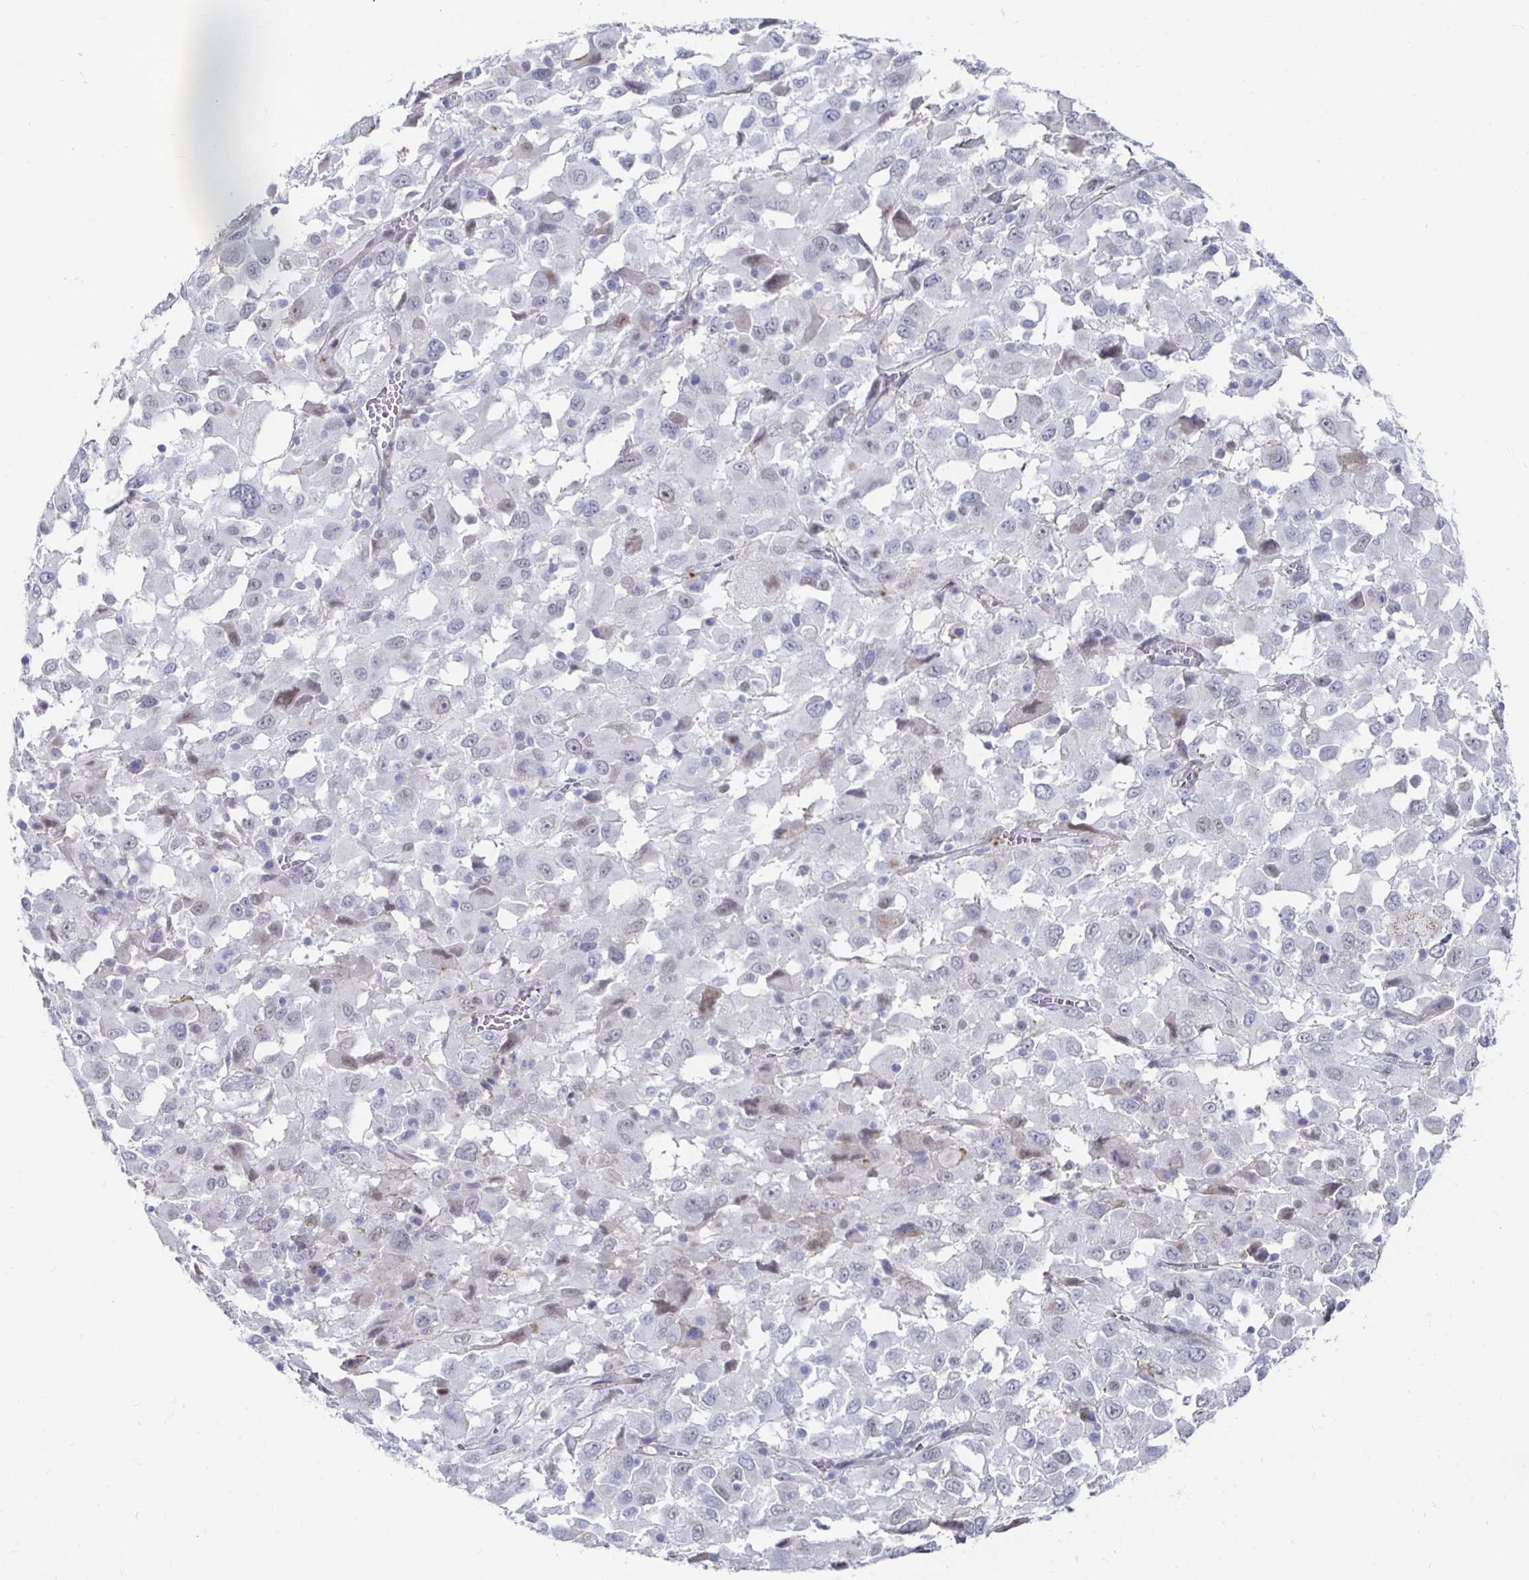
{"staining": {"intensity": "negative", "quantity": "none", "location": "none"}, "tissue": "melanoma", "cell_type": "Tumor cells", "image_type": "cancer", "snomed": [{"axis": "morphology", "description": "Malignant melanoma, Metastatic site"}, {"axis": "topography", "description": "Soft tissue"}], "caption": "Photomicrograph shows no significant protein expression in tumor cells of melanoma.", "gene": "NOCT", "patient": {"sex": "male", "age": 50}}